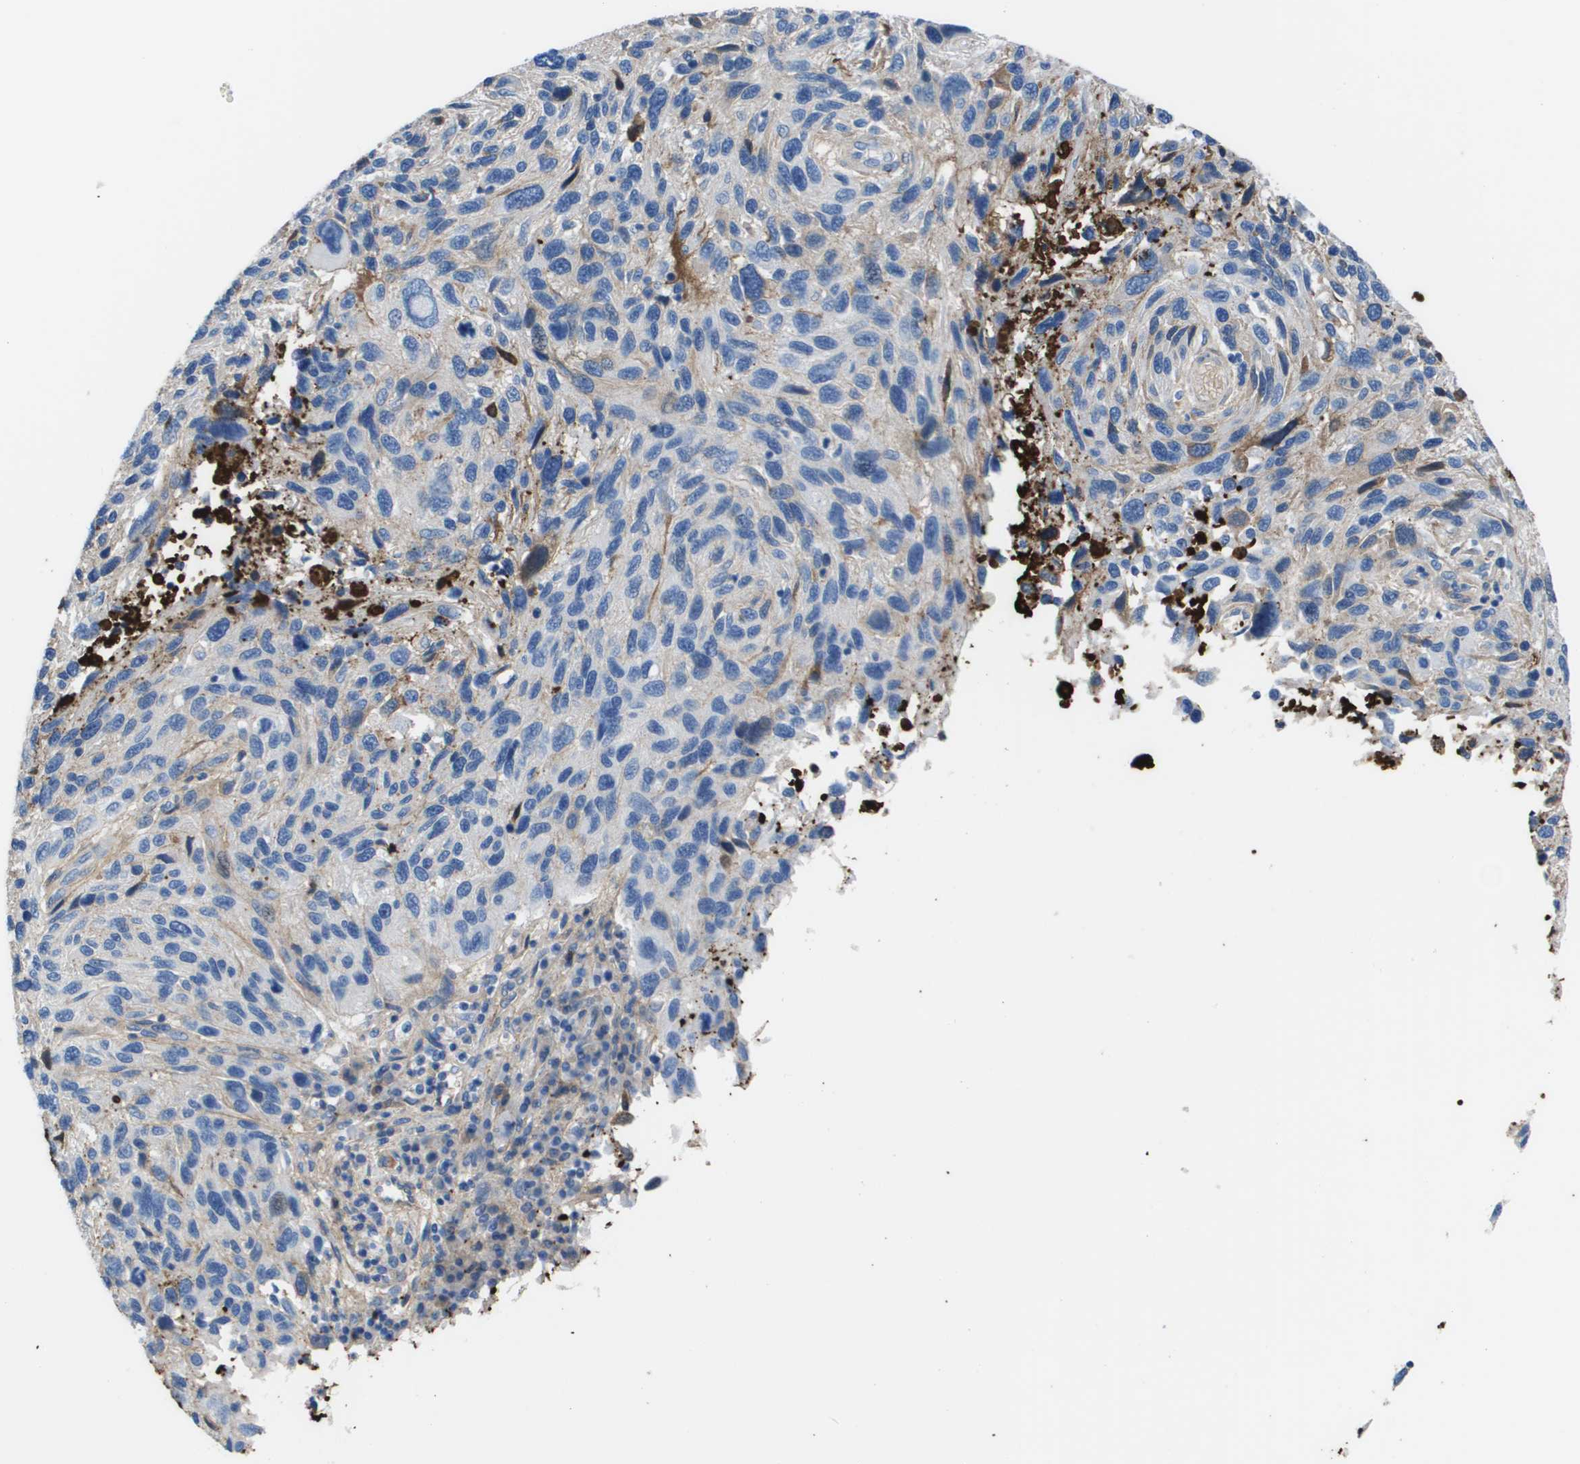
{"staining": {"intensity": "moderate", "quantity": "<25%", "location": "cytoplasmic/membranous"}, "tissue": "melanoma", "cell_type": "Tumor cells", "image_type": "cancer", "snomed": [{"axis": "morphology", "description": "Malignant melanoma, NOS"}, {"axis": "topography", "description": "Skin"}], "caption": "Immunohistochemistry (IHC) of human malignant melanoma demonstrates low levels of moderate cytoplasmic/membranous expression in about <25% of tumor cells.", "gene": "VTN", "patient": {"sex": "male", "age": 53}}